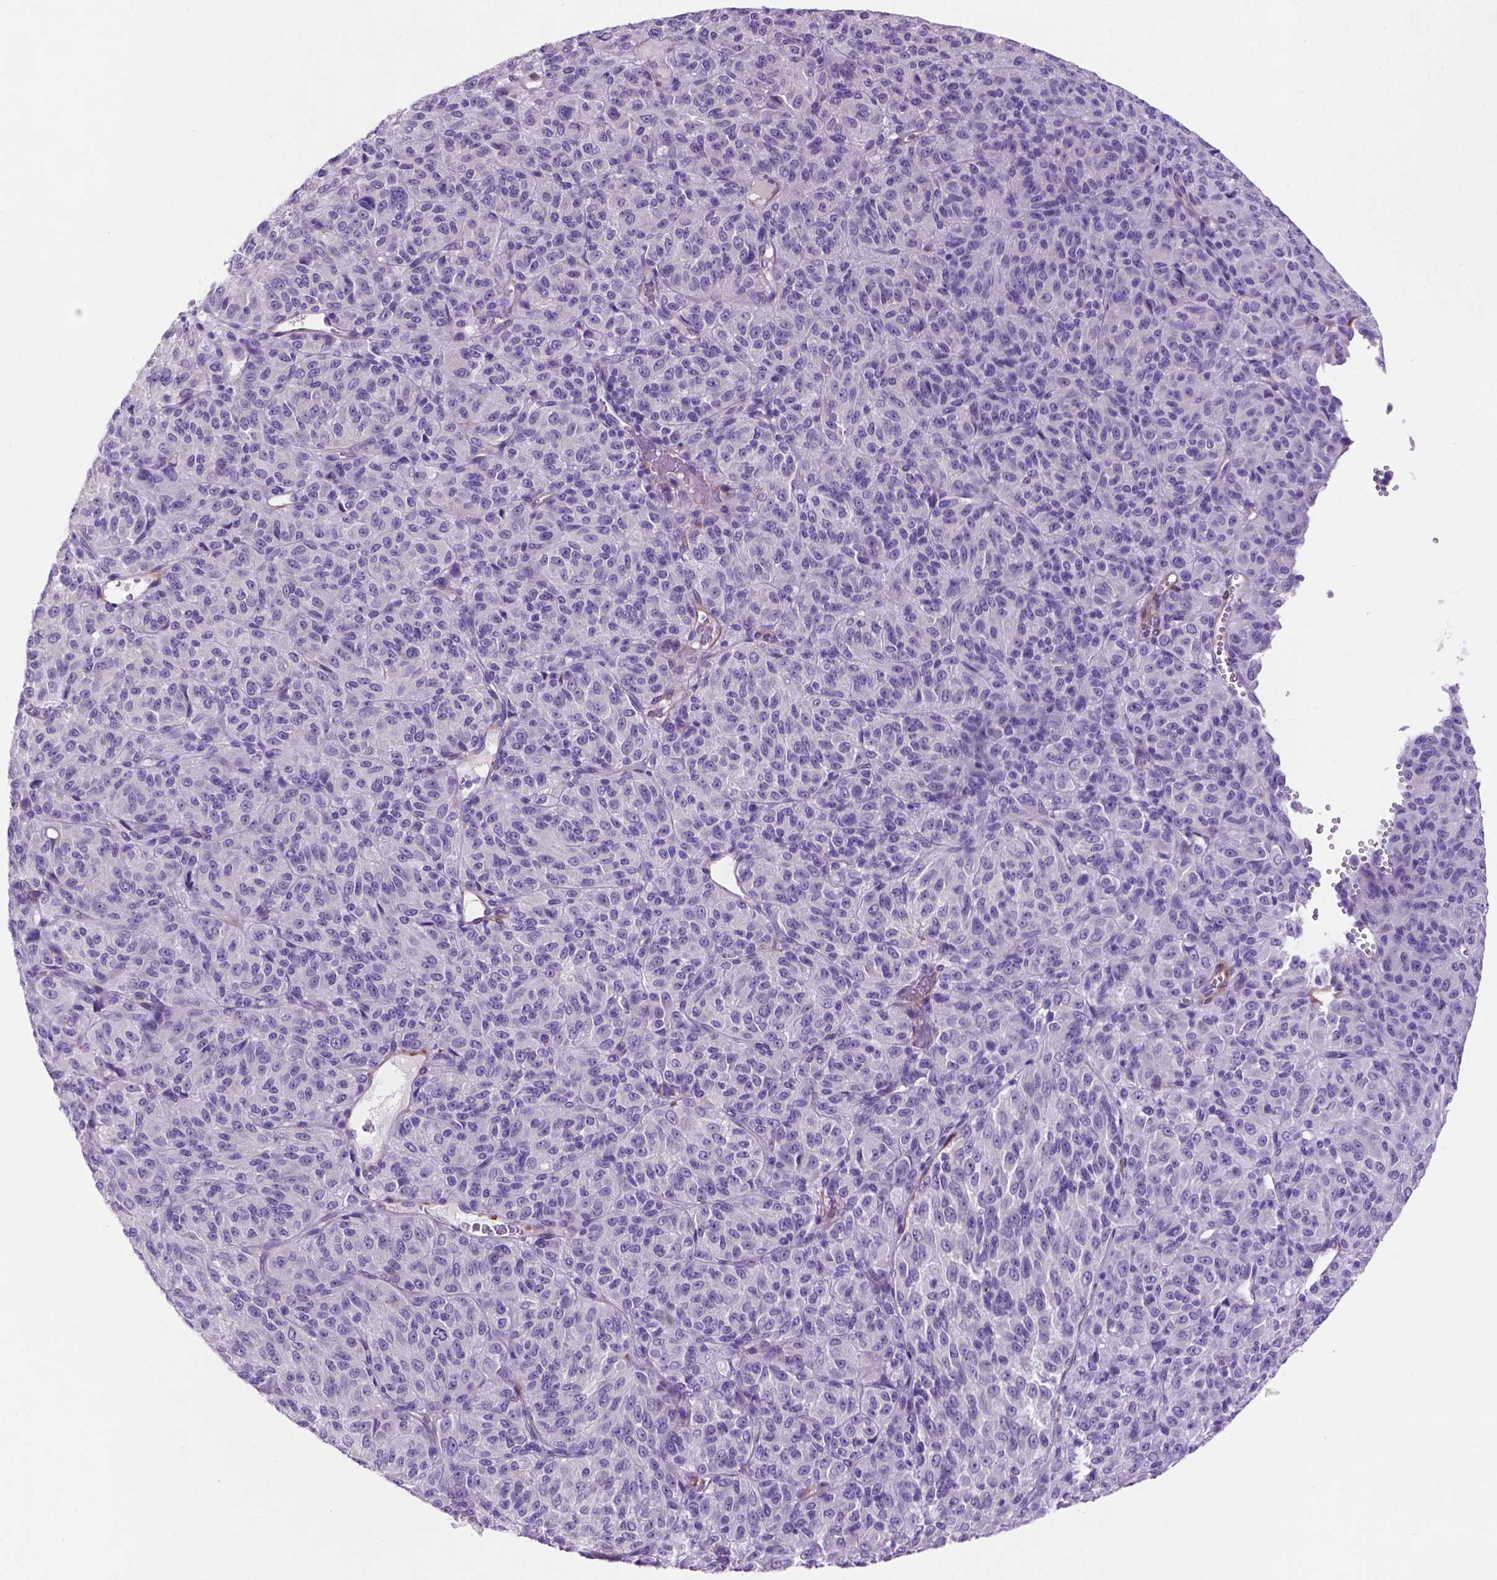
{"staining": {"intensity": "negative", "quantity": "none", "location": "none"}, "tissue": "melanoma", "cell_type": "Tumor cells", "image_type": "cancer", "snomed": [{"axis": "morphology", "description": "Malignant melanoma, Metastatic site"}, {"axis": "topography", "description": "Brain"}], "caption": "High power microscopy image of an immunohistochemistry micrograph of malignant melanoma (metastatic site), revealing no significant expression in tumor cells.", "gene": "ASPG", "patient": {"sex": "female", "age": 56}}